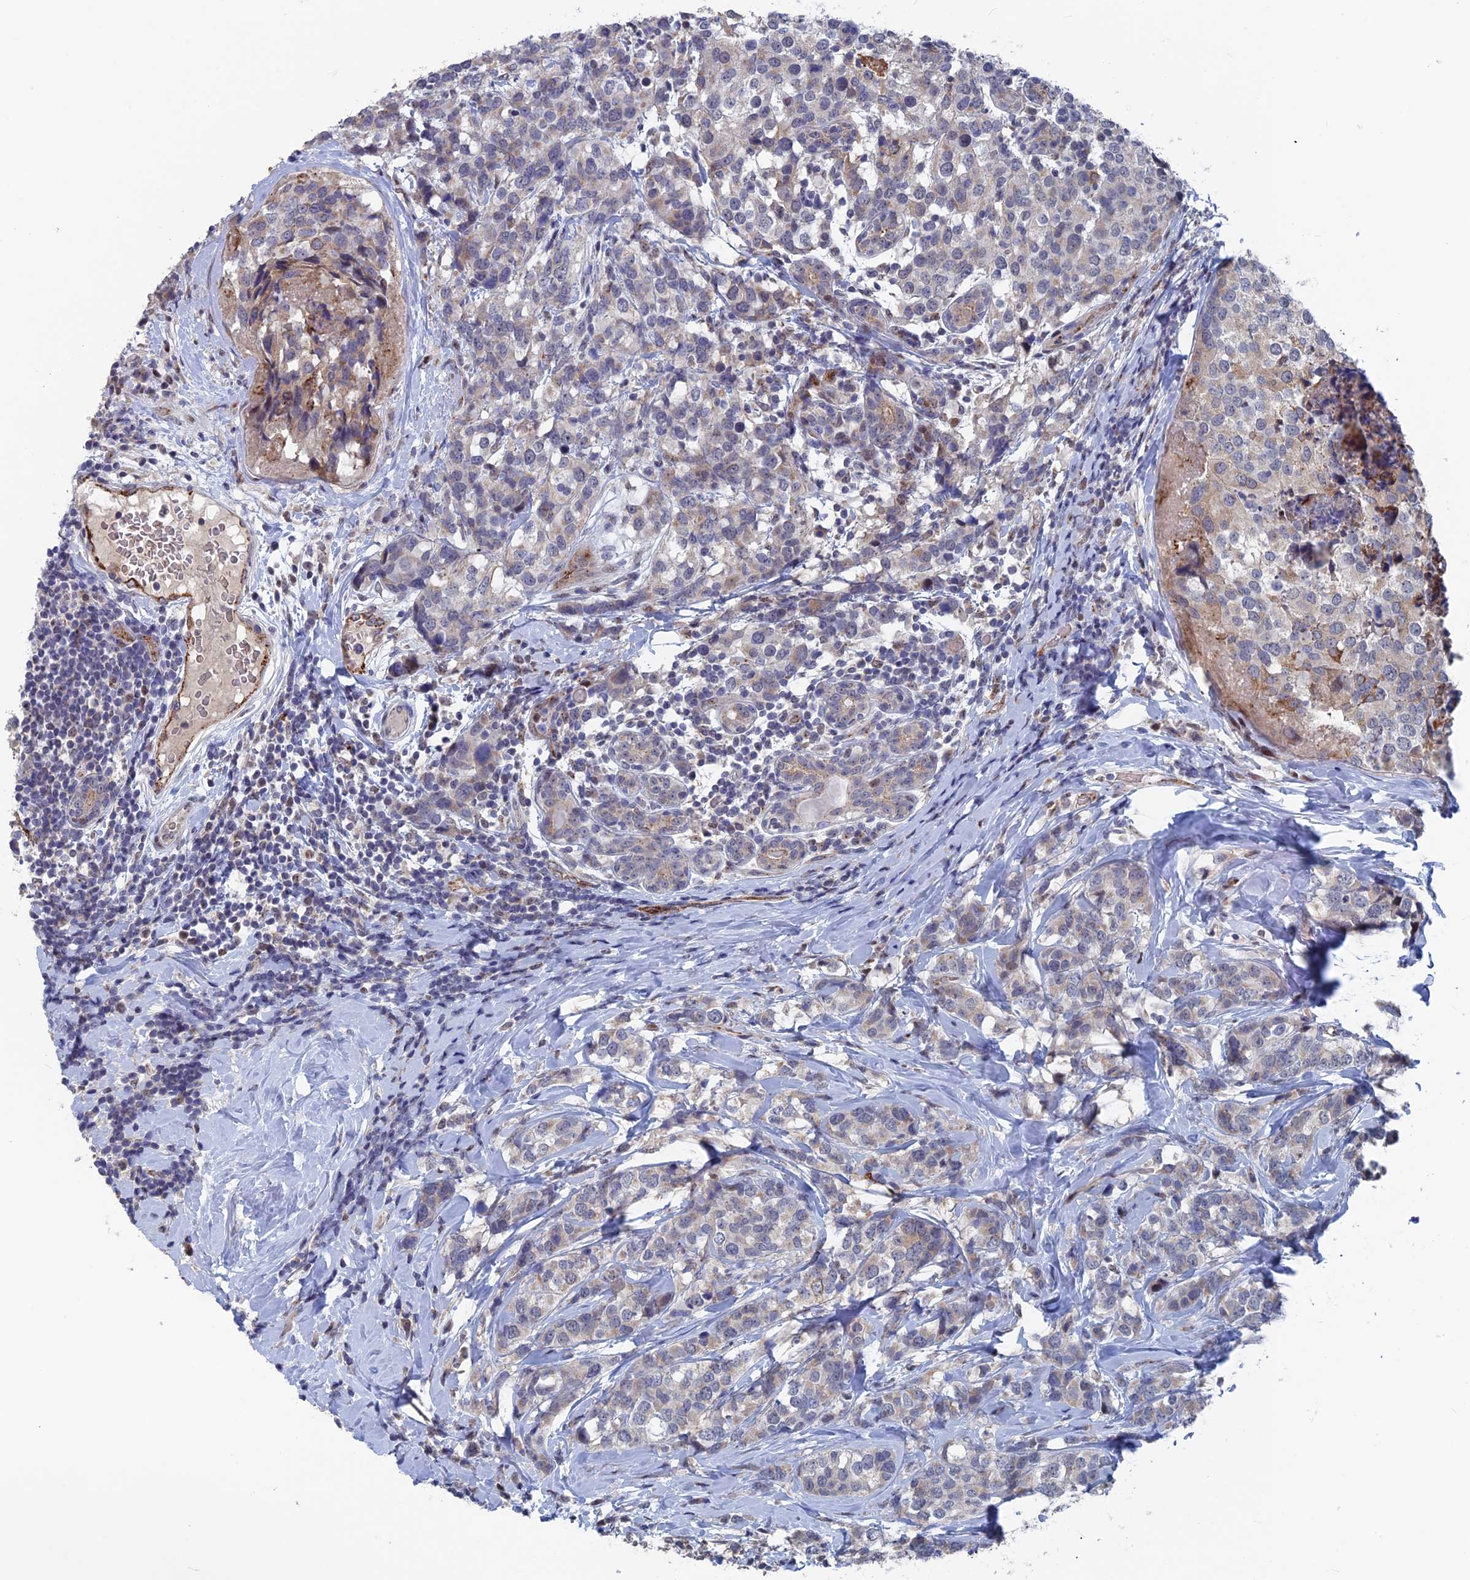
{"staining": {"intensity": "weak", "quantity": "<25%", "location": "cytoplasmic/membranous"}, "tissue": "breast cancer", "cell_type": "Tumor cells", "image_type": "cancer", "snomed": [{"axis": "morphology", "description": "Lobular carcinoma"}, {"axis": "topography", "description": "Breast"}], "caption": "Immunohistochemical staining of breast lobular carcinoma reveals no significant positivity in tumor cells.", "gene": "SH3D21", "patient": {"sex": "female", "age": 59}}